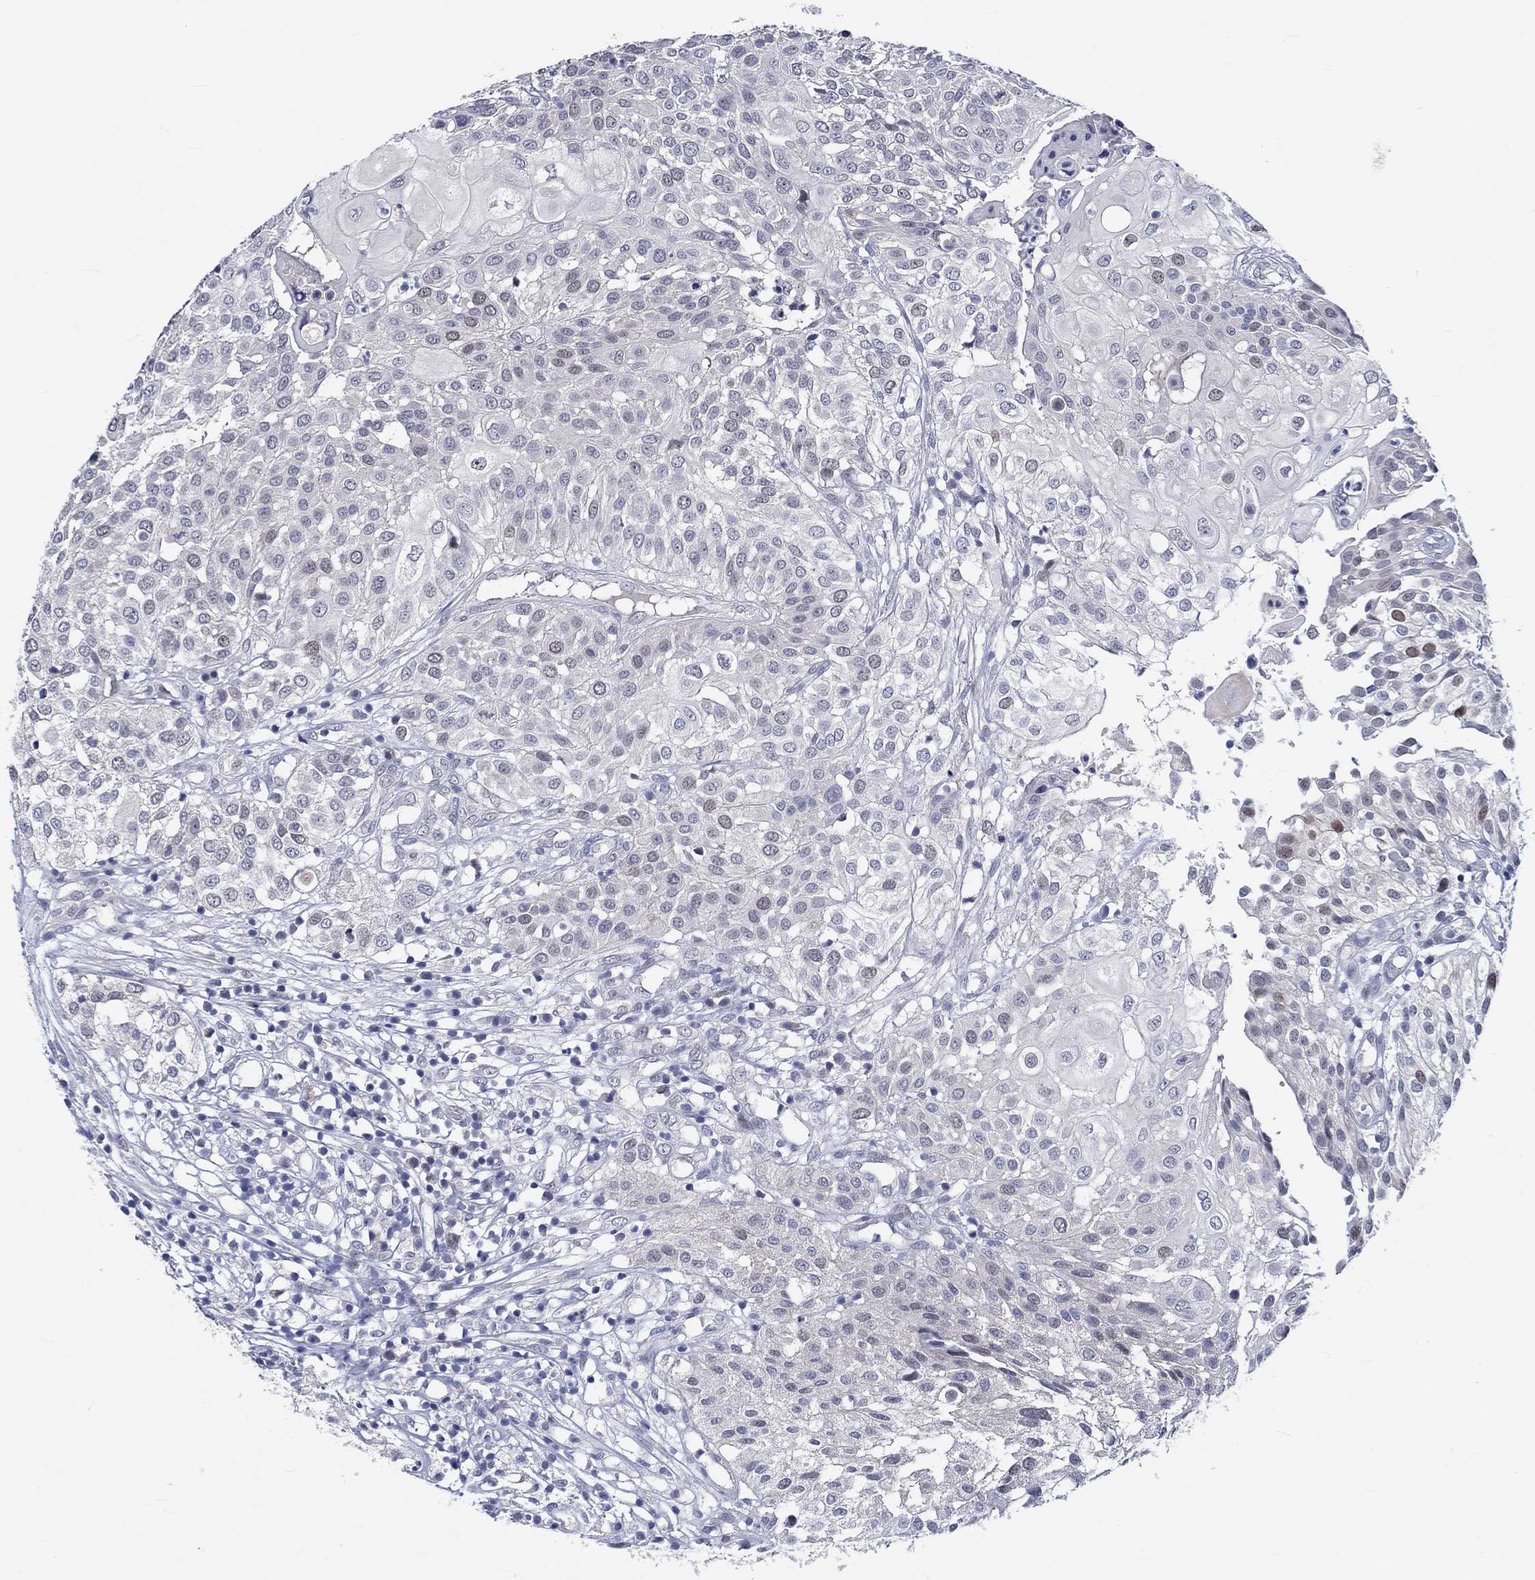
{"staining": {"intensity": "weak", "quantity": "<25%", "location": "nuclear"}, "tissue": "urothelial cancer", "cell_type": "Tumor cells", "image_type": "cancer", "snomed": [{"axis": "morphology", "description": "Urothelial carcinoma, High grade"}, {"axis": "topography", "description": "Urinary bladder"}], "caption": "IHC of human high-grade urothelial carcinoma exhibits no positivity in tumor cells. Brightfield microscopy of immunohistochemistry stained with DAB (brown) and hematoxylin (blue), captured at high magnification.", "gene": "E2F8", "patient": {"sex": "female", "age": 79}}